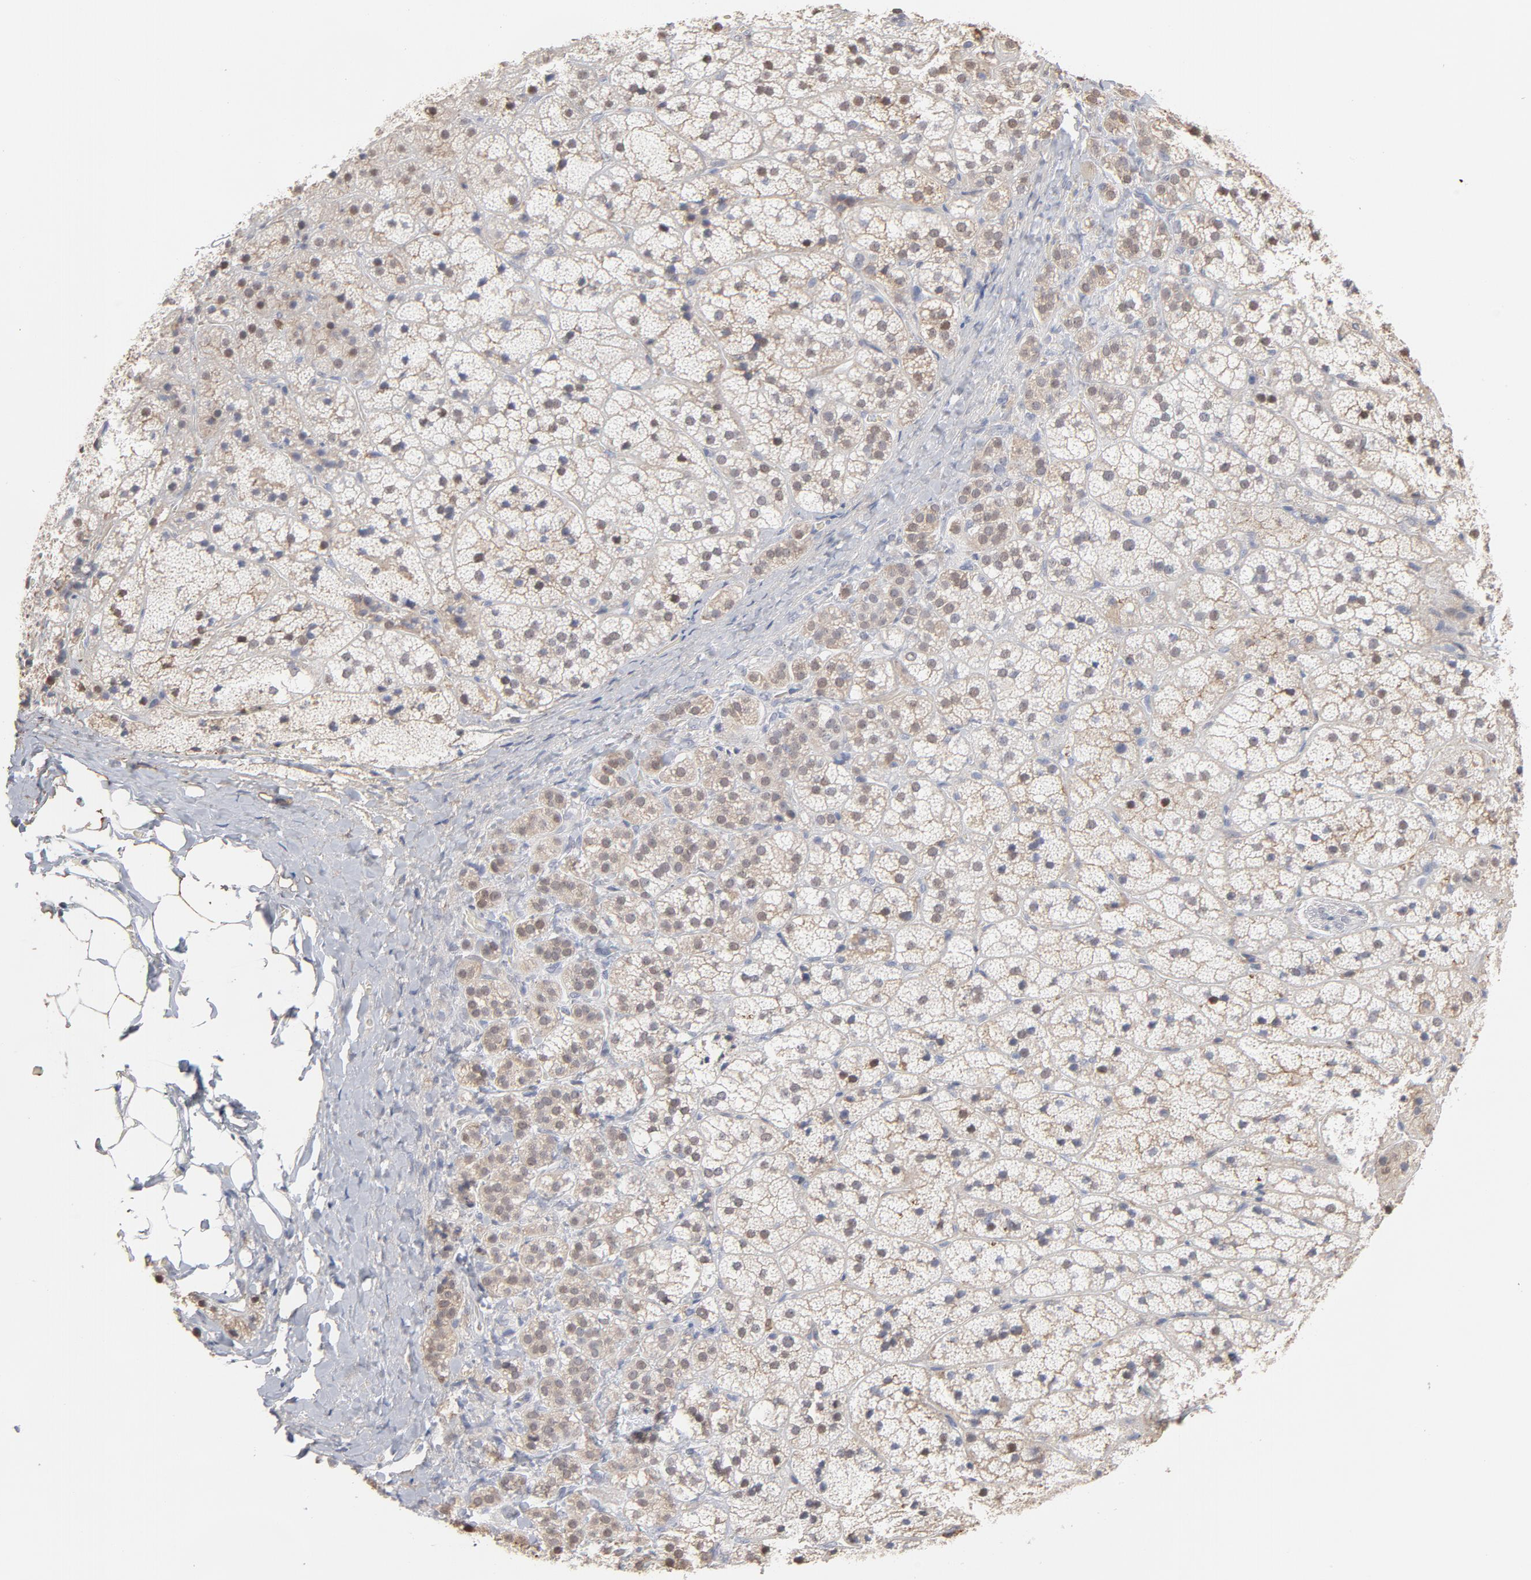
{"staining": {"intensity": "moderate", "quantity": "25%-75%", "location": "cytoplasmic/membranous,nuclear"}, "tissue": "adrenal gland", "cell_type": "Glandular cells", "image_type": "normal", "snomed": [{"axis": "morphology", "description": "Normal tissue, NOS"}, {"axis": "topography", "description": "Adrenal gland"}], "caption": "A histopathology image of human adrenal gland stained for a protein reveals moderate cytoplasmic/membranous,nuclear brown staining in glandular cells. (Stains: DAB in brown, nuclei in blue, Microscopy: brightfield microscopy at high magnification).", "gene": "PNMA1", "patient": {"sex": "female", "age": 44}}